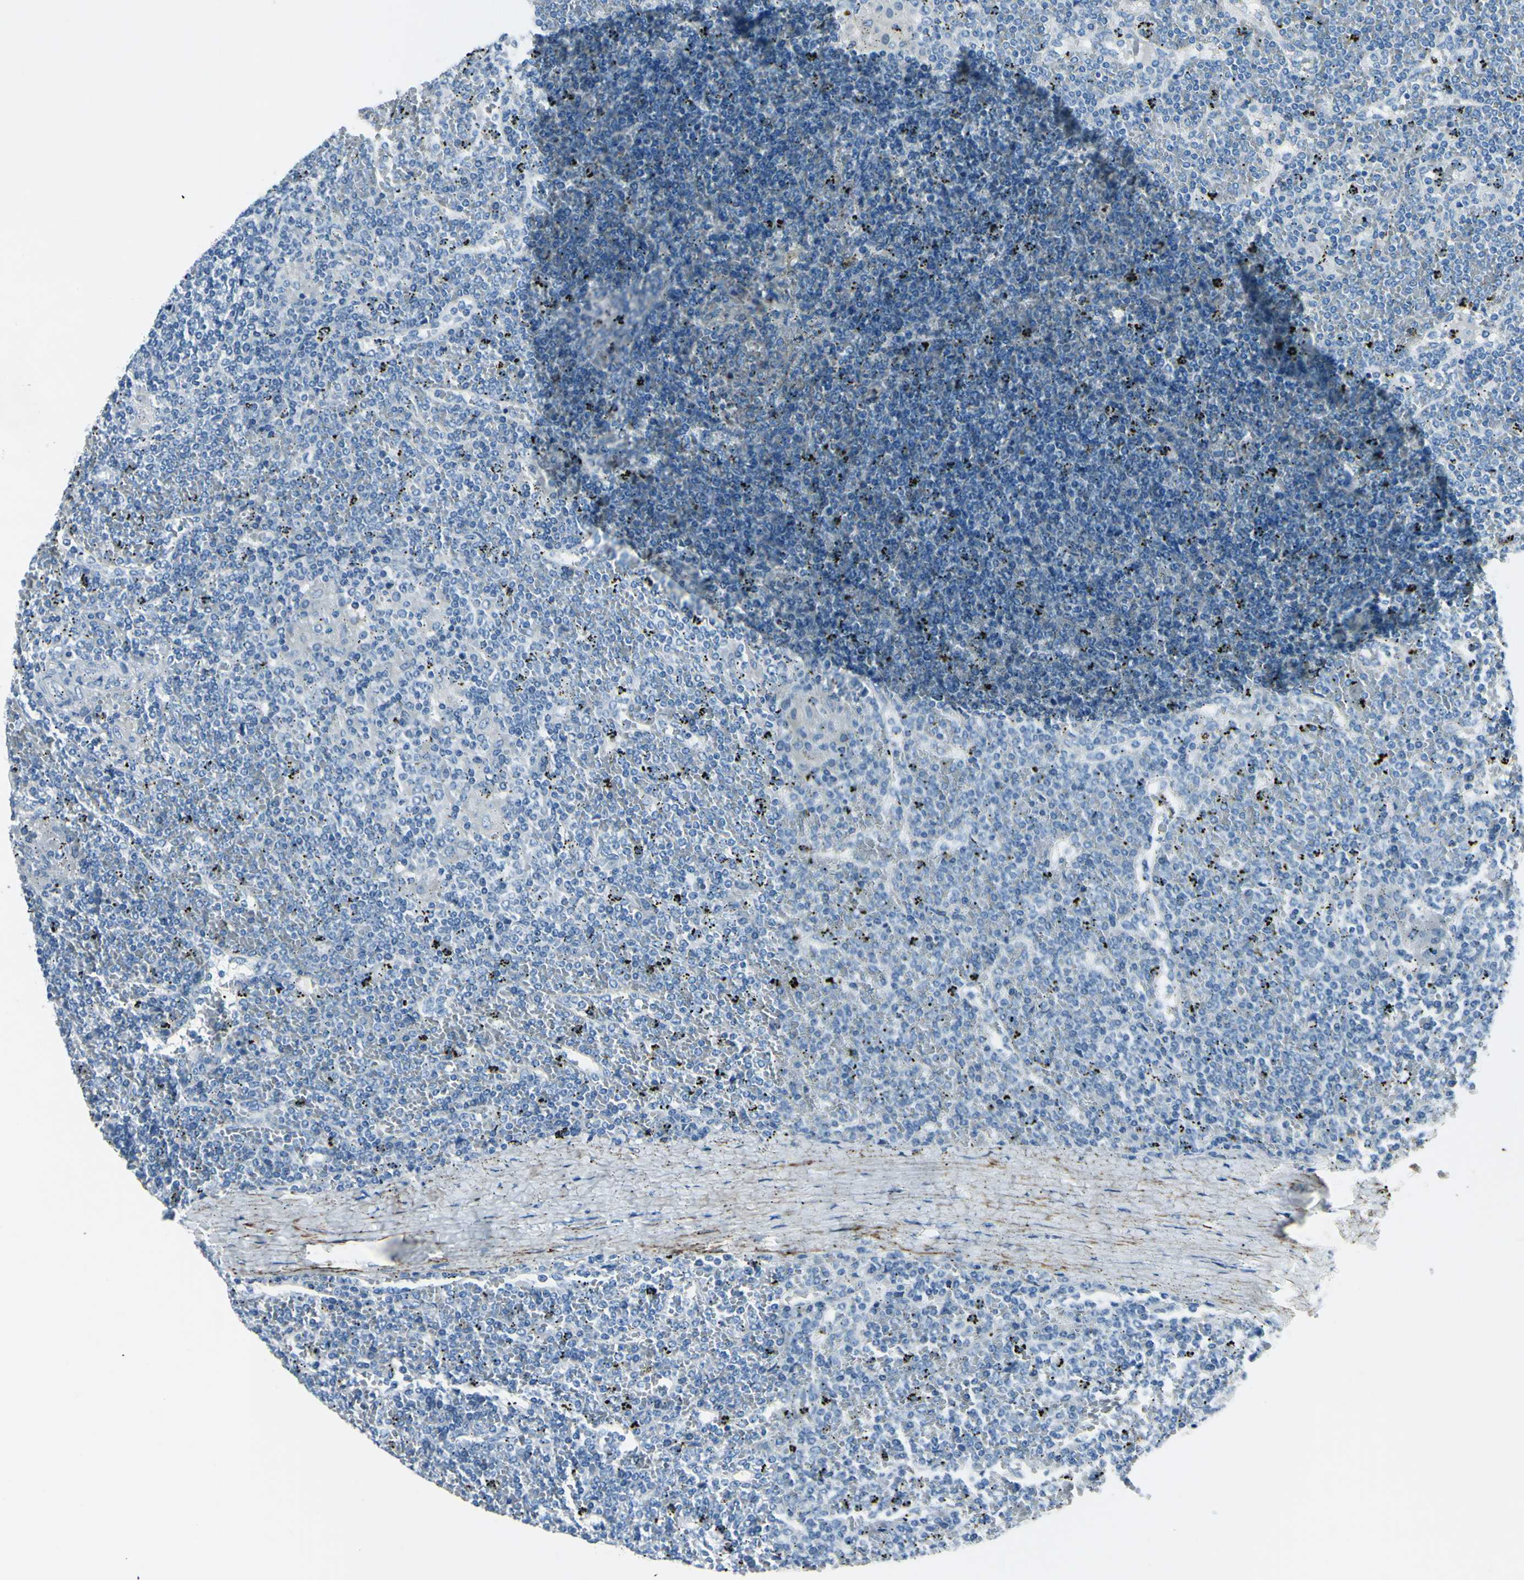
{"staining": {"intensity": "negative", "quantity": "none", "location": "none"}, "tissue": "lymphoma", "cell_type": "Tumor cells", "image_type": "cancer", "snomed": [{"axis": "morphology", "description": "Malignant lymphoma, non-Hodgkin's type, Low grade"}, {"axis": "topography", "description": "Spleen"}], "caption": "This is an immunohistochemistry (IHC) micrograph of human lymphoma. There is no positivity in tumor cells.", "gene": "CDH15", "patient": {"sex": "female", "age": 19}}